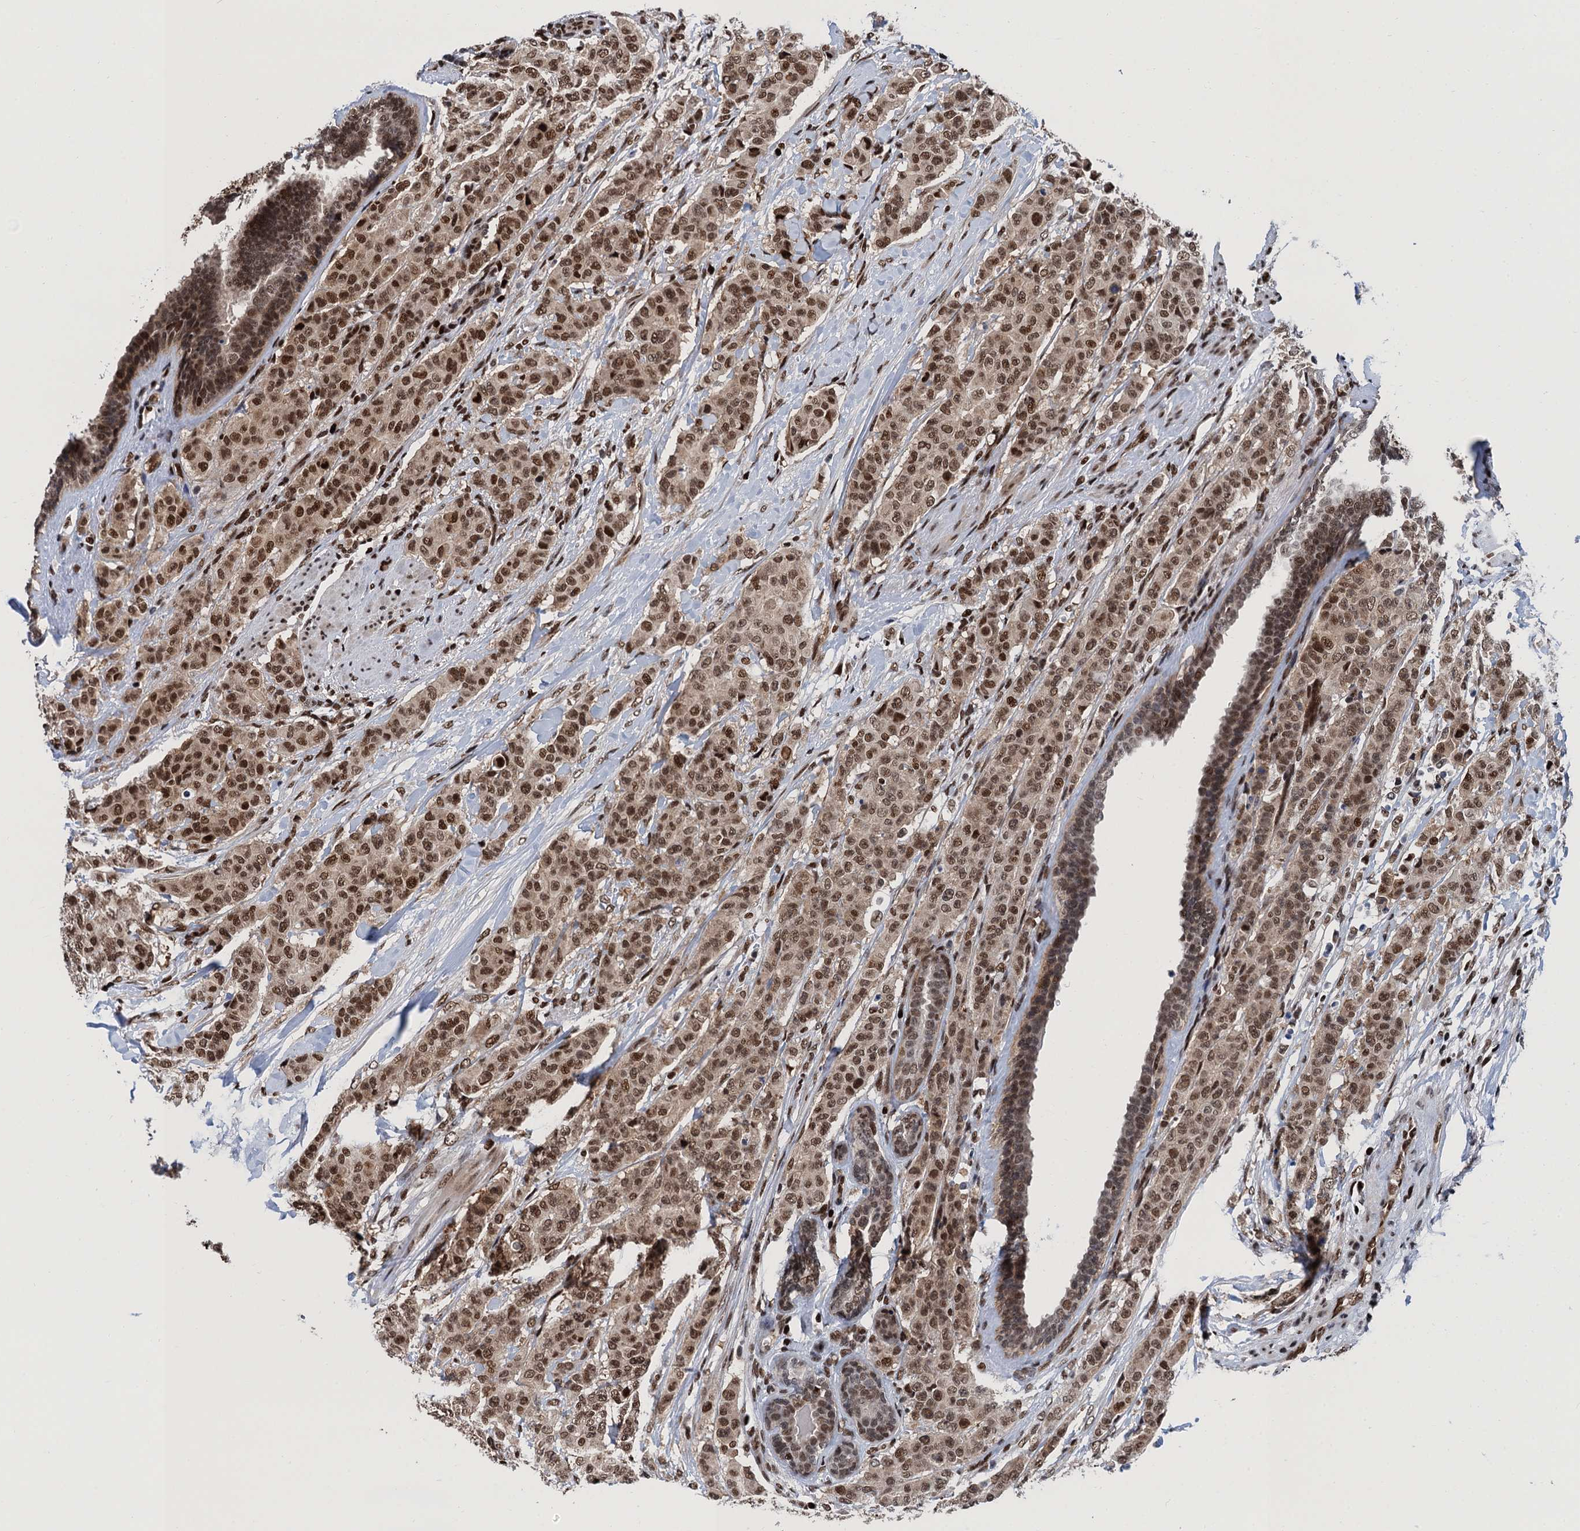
{"staining": {"intensity": "moderate", "quantity": ">75%", "location": "nuclear"}, "tissue": "breast cancer", "cell_type": "Tumor cells", "image_type": "cancer", "snomed": [{"axis": "morphology", "description": "Duct carcinoma"}, {"axis": "topography", "description": "Breast"}], "caption": "IHC image of neoplastic tissue: breast cancer (infiltrating ductal carcinoma) stained using immunohistochemistry displays medium levels of moderate protein expression localized specifically in the nuclear of tumor cells, appearing as a nuclear brown color.", "gene": "PPP4R1", "patient": {"sex": "female", "age": 40}}